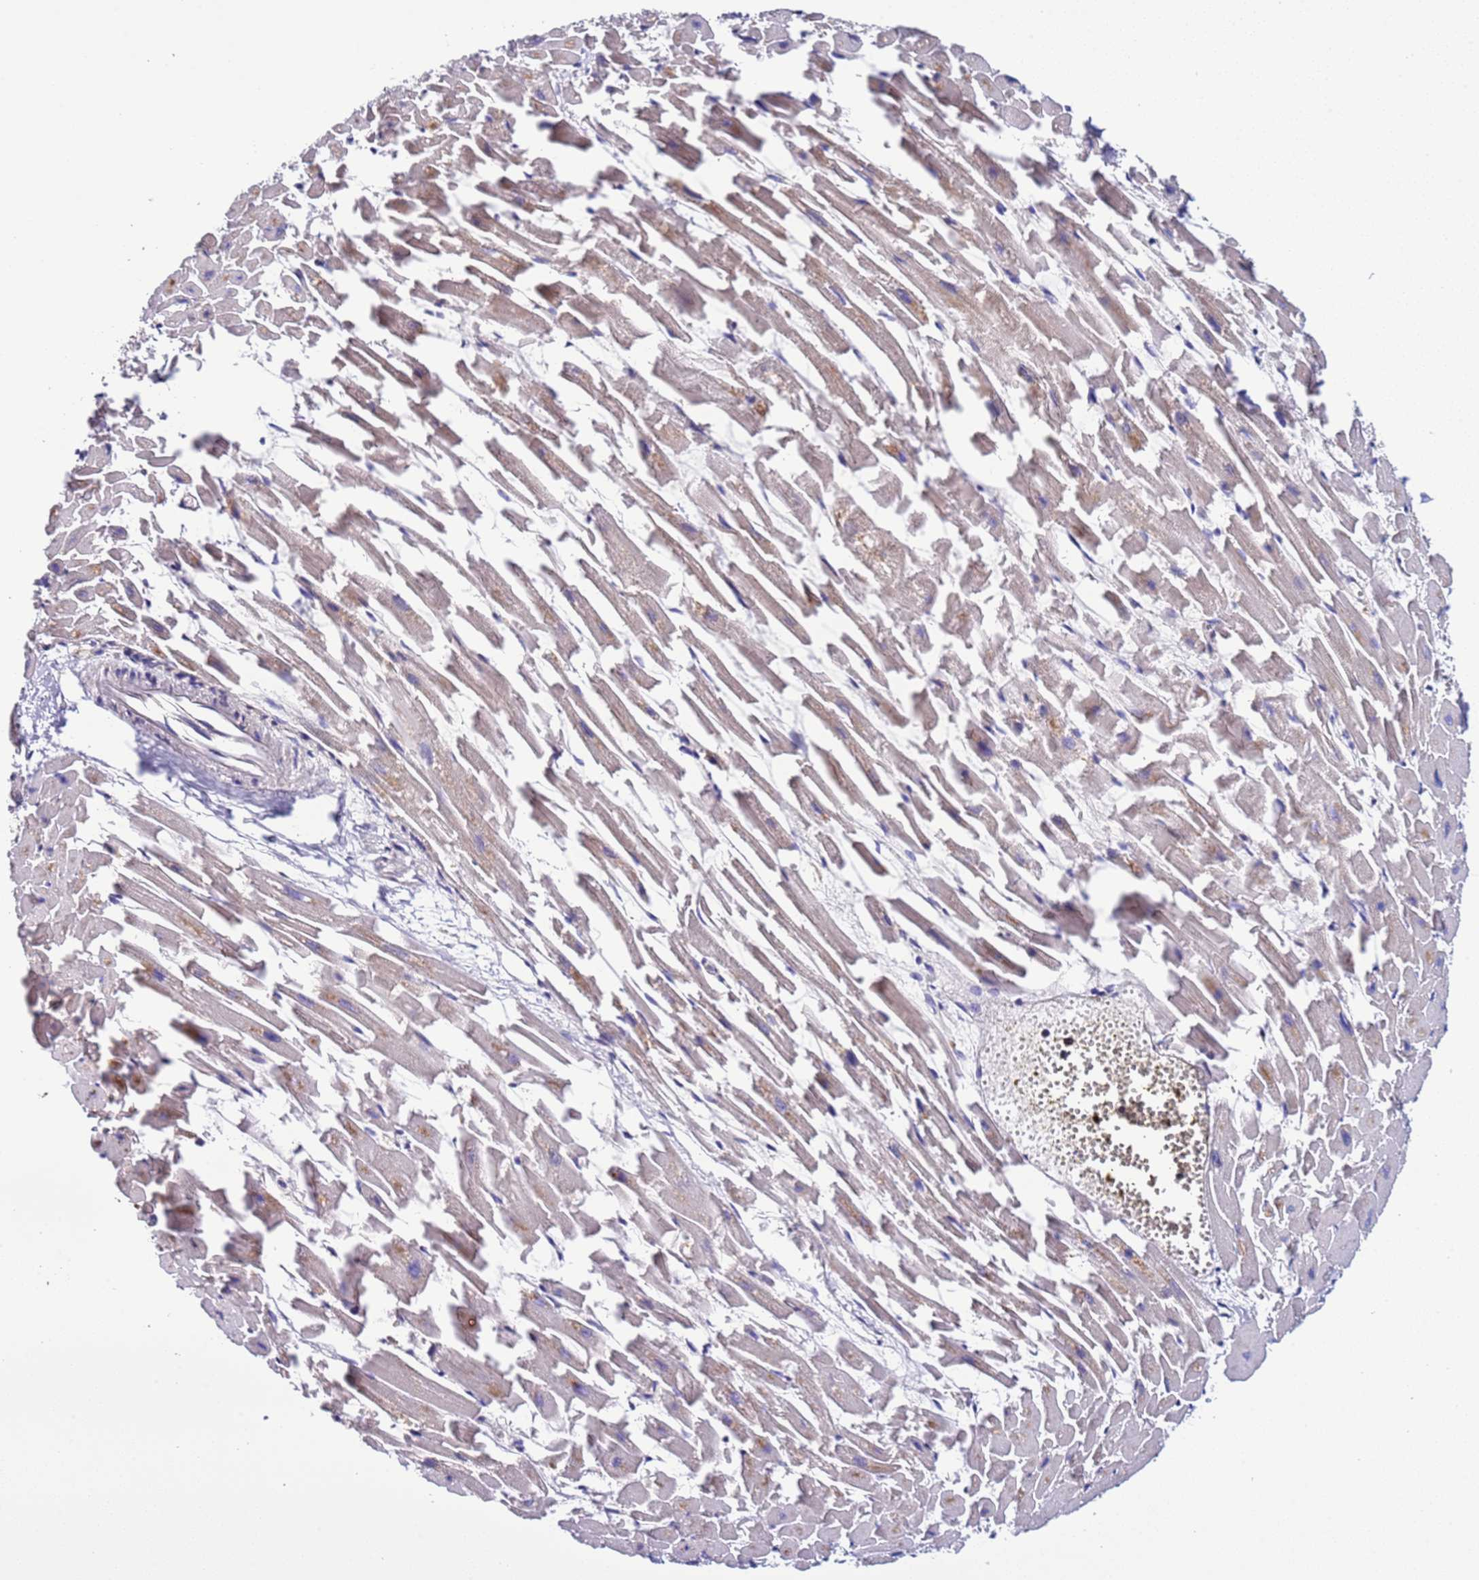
{"staining": {"intensity": "moderate", "quantity": "<25%", "location": "cytoplasmic/membranous"}, "tissue": "heart muscle", "cell_type": "Cardiomyocytes", "image_type": "normal", "snomed": [{"axis": "morphology", "description": "Normal tissue, NOS"}, {"axis": "topography", "description": "Heart"}], "caption": "Cardiomyocytes exhibit low levels of moderate cytoplasmic/membranous staining in approximately <25% of cells in benign heart muscle. Nuclei are stained in blue.", "gene": "SPCS1", "patient": {"sex": "female", "age": 64}}